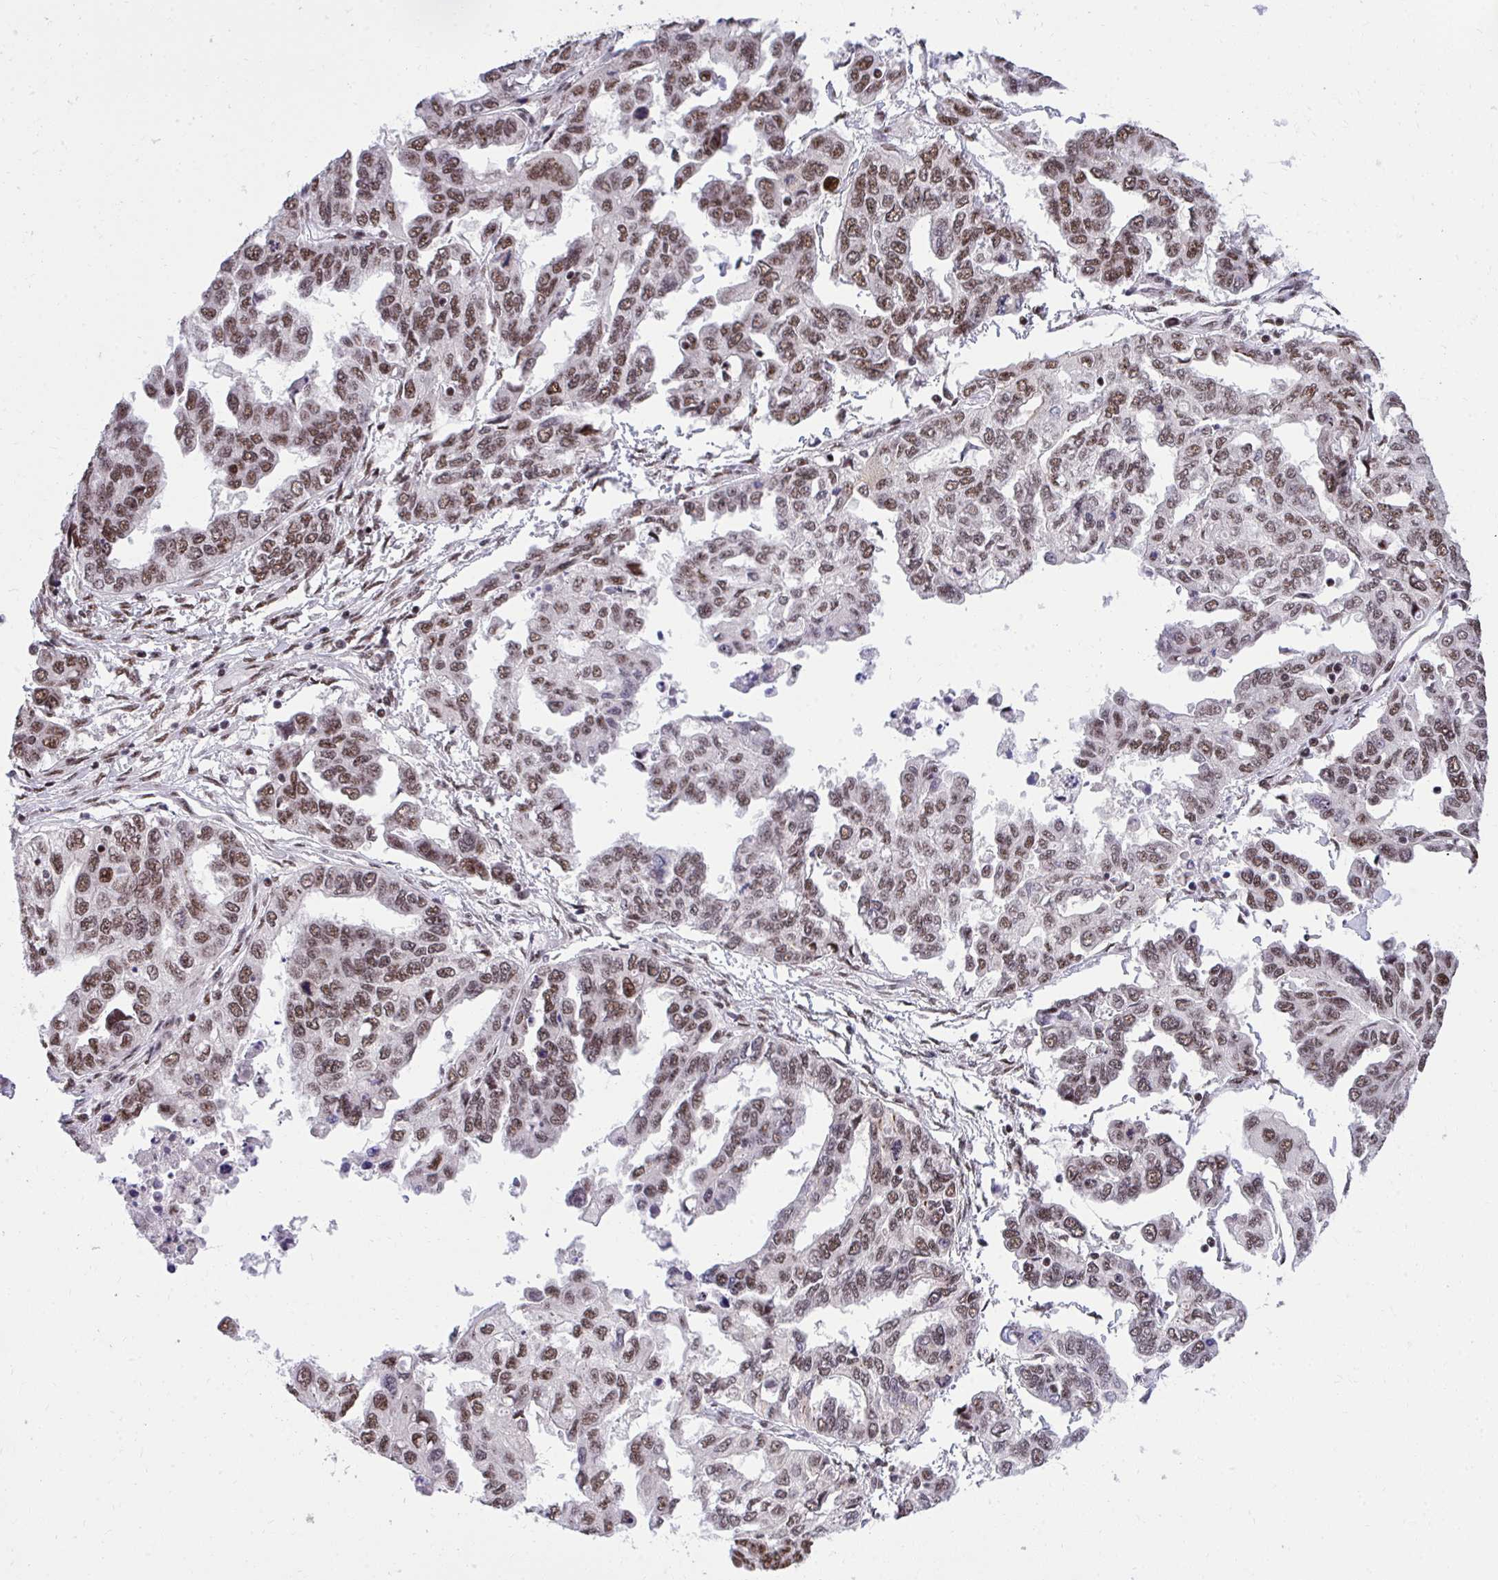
{"staining": {"intensity": "moderate", "quantity": ">75%", "location": "nuclear"}, "tissue": "ovarian cancer", "cell_type": "Tumor cells", "image_type": "cancer", "snomed": [{"axis": "morphology", "description": "Cystadenocarcinoma, serous, NOS"}, {"axis": "topography", "description": "Ovary"}], "caption": "Immunohistochemical staining of ovarian serous cystadenocarcinoma exhibits medium levels of moderate nuclear protein positivity in about >75% of tumor cells.", "gene": "SYNE4", "patient": {"sex": "female", "age": 53}}